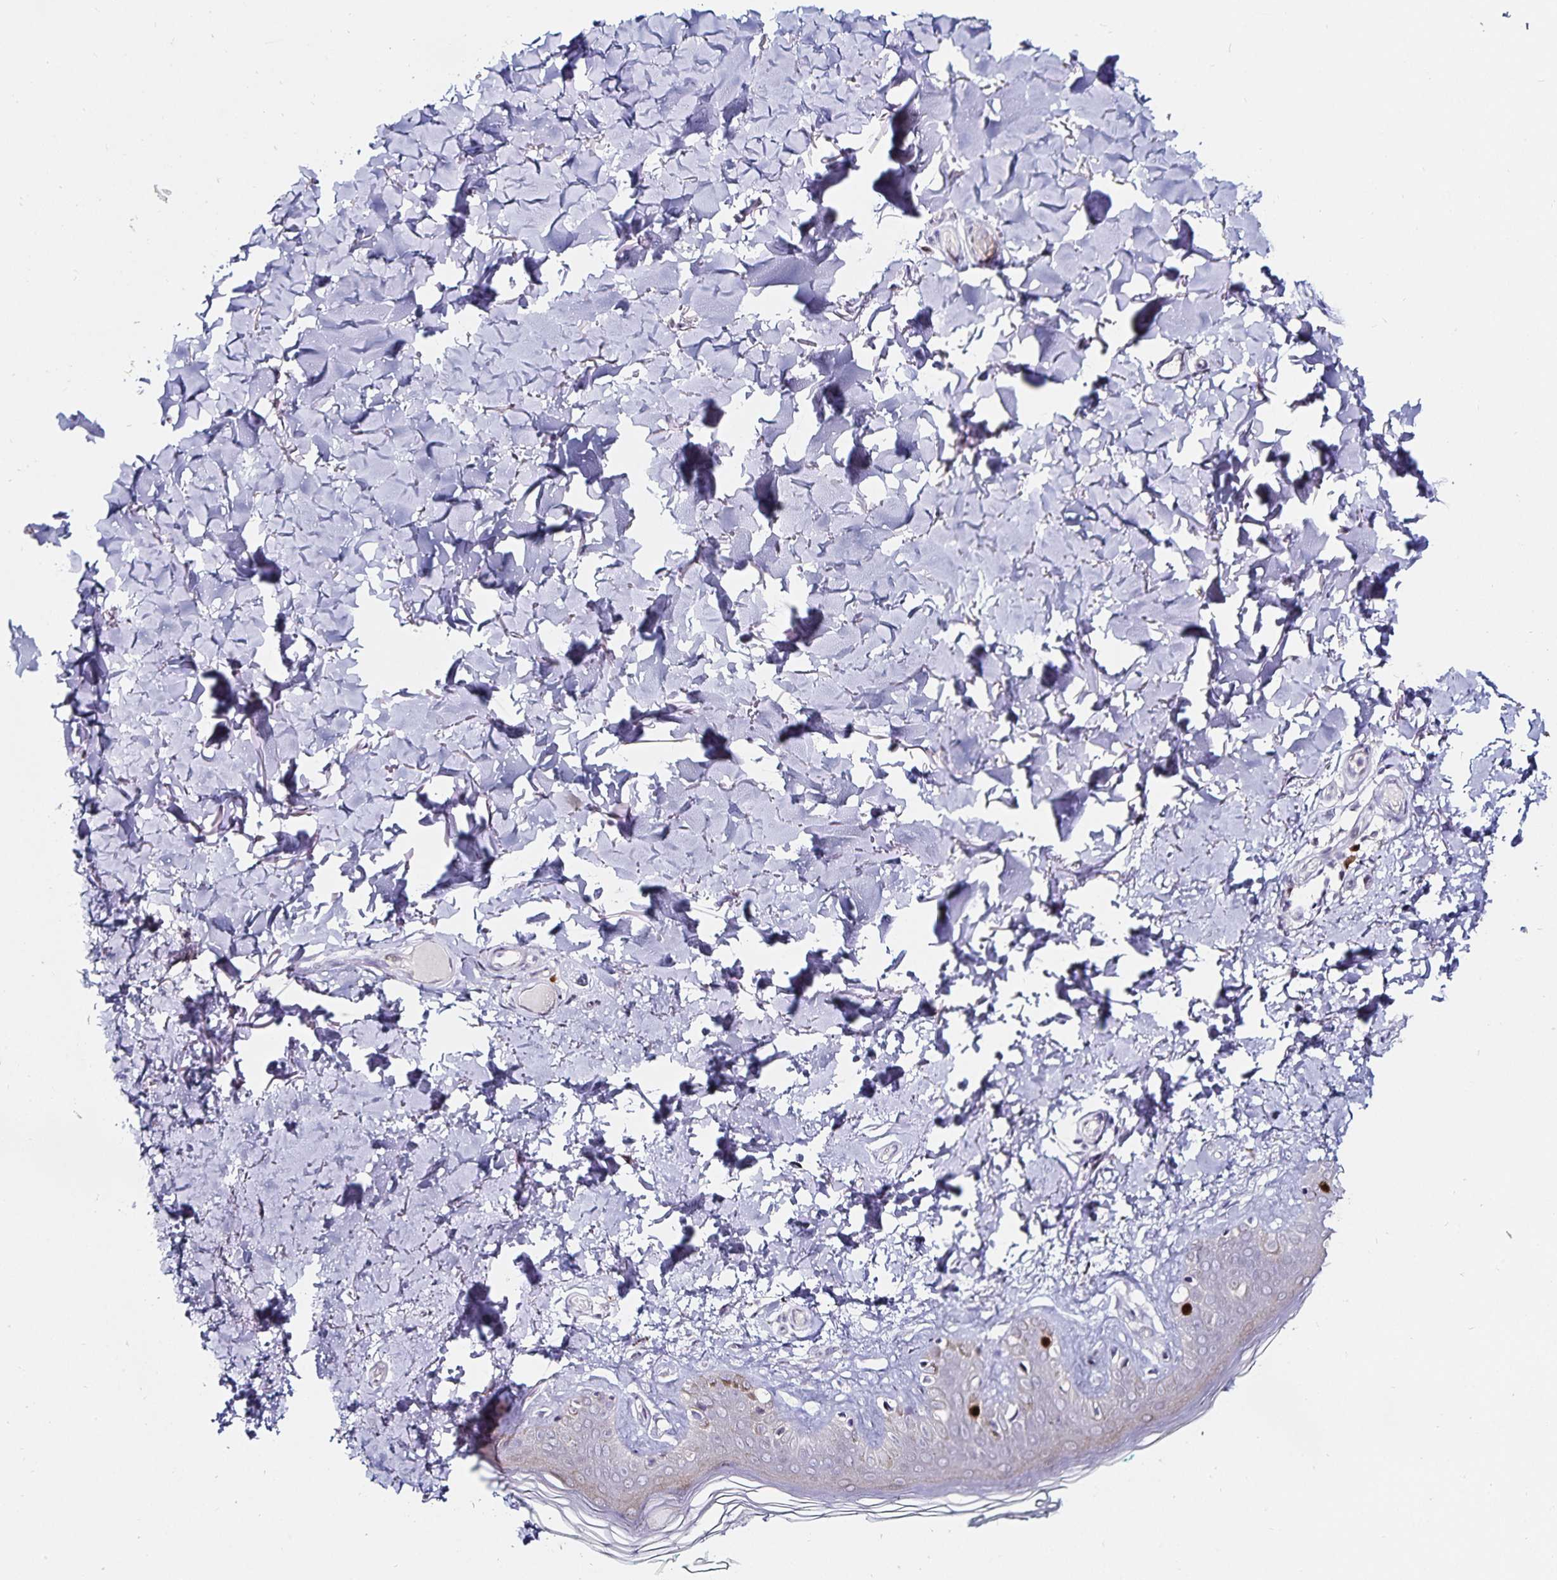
{"staining": {"intensity": "negative", "quantity": "none", "location": "none"}, "tissue": "skin", "cell_type": "Fibroblasts", "image_type": "normal", "snomed": [{"axis": "morphology", "description": "Normal tissue, NOS"}, {"axis": "topography", "description": "Skin"}, {"axis": "topography", "description": "Peripheral nerve tissue"}], "caption": "A high-resolution image shows IHC staining of unremarkable skin, which demonstrates no significant positivity in fibroblasts.", "gene": "ANLN", "patient": {"sex": "female", "age": 45}}